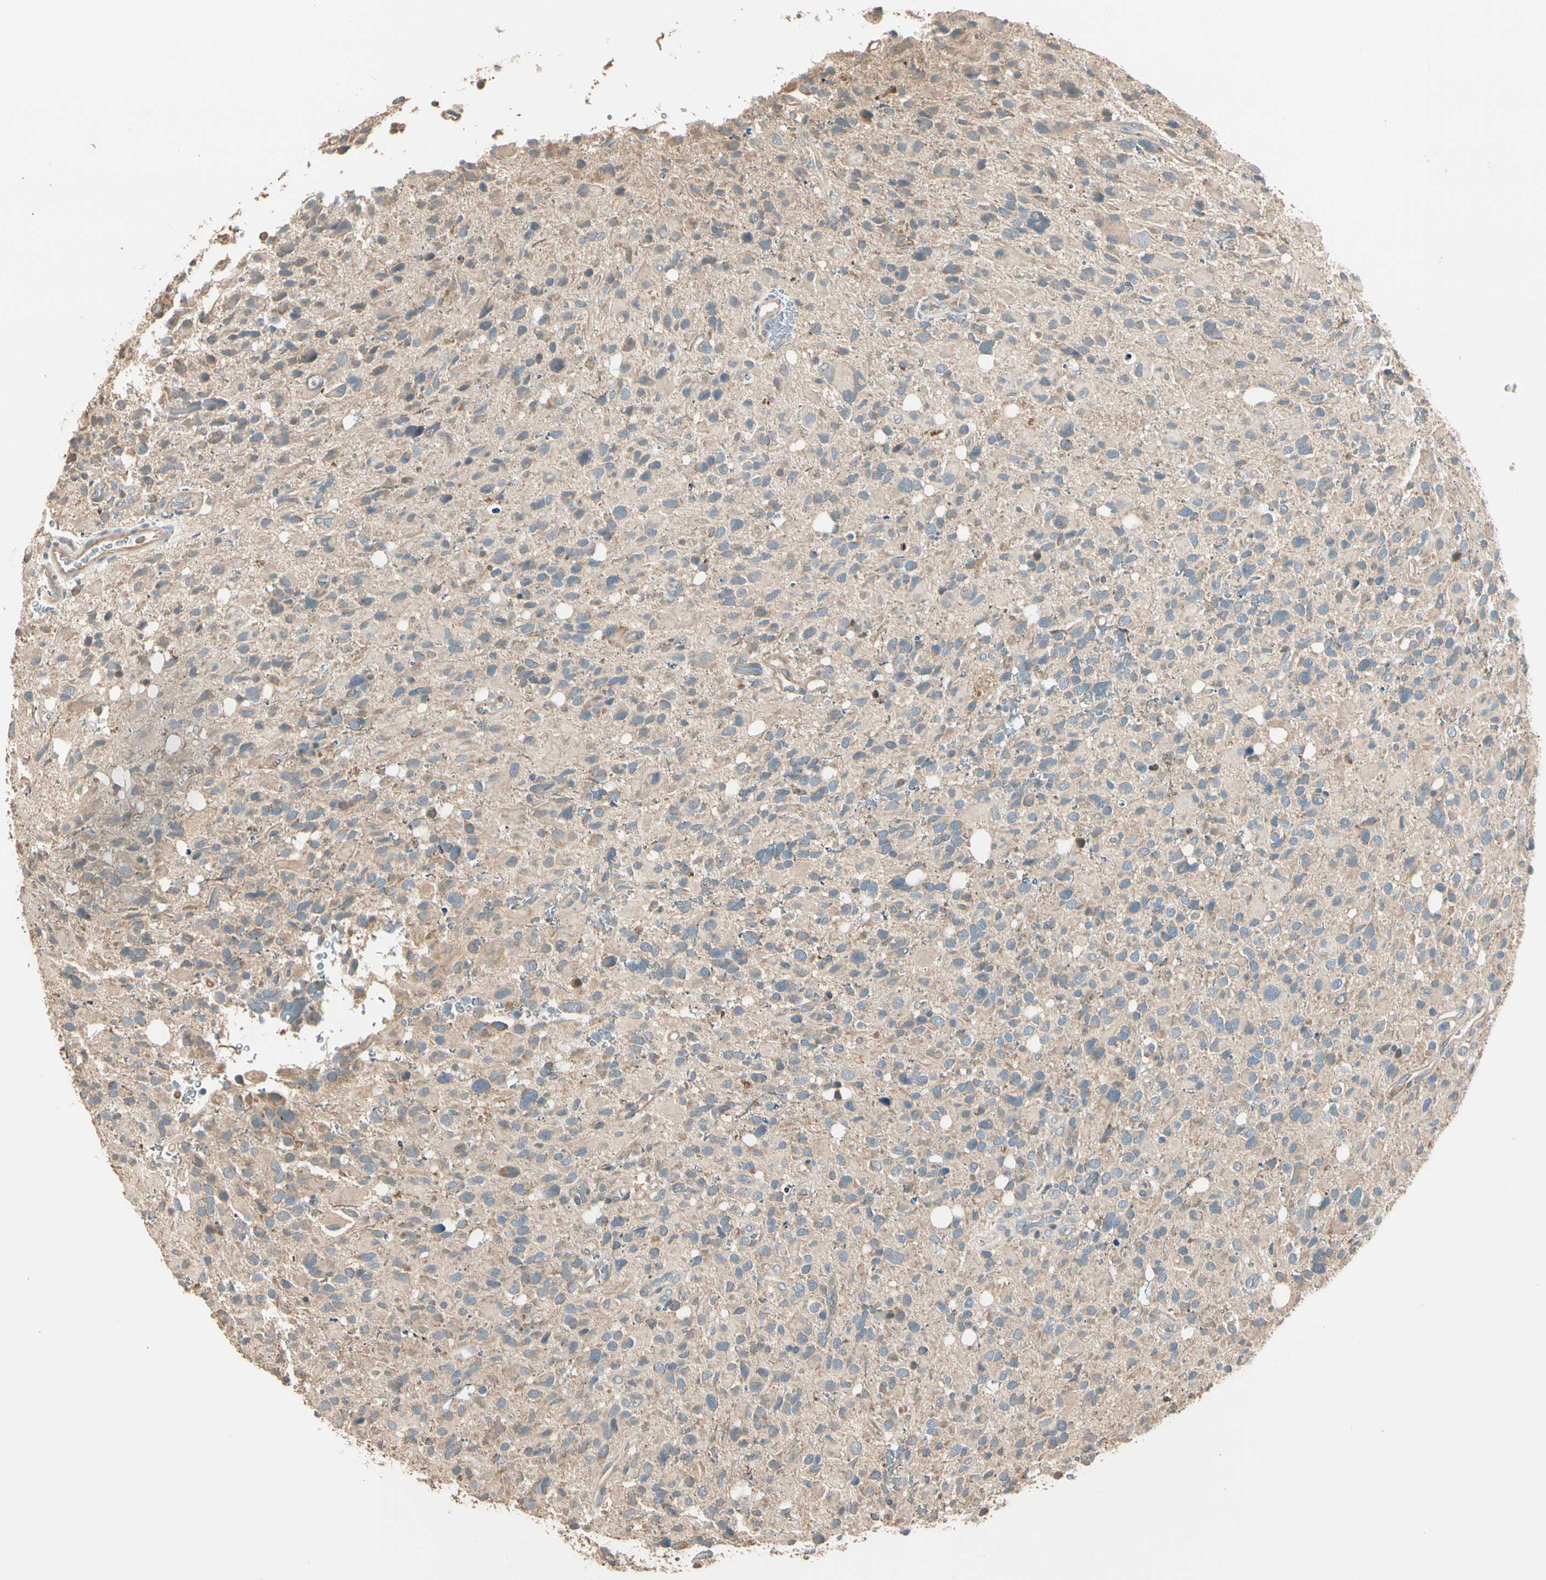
{"staining": {"intensity": "weak", "quantity": ">75%", "location": "cytoplasmic/membranous"}, "tissue": "glioma", "cell_type": "Tumor cells", "image_type": "cancer", "snomed": [{"axis": "morphology", "description": "Glioma, malignant, High grade"}, {"axis": "topography", "description": "Brain"}], "caption": "Immunohistochemical staining of malignant glioma (high-grade) demonstrates weak cytoplasmic/membranous protein staining in about >75% of tumor cells.", "gene": "TNFRSF21", "patient": {"sex": "male", "age": 48}}